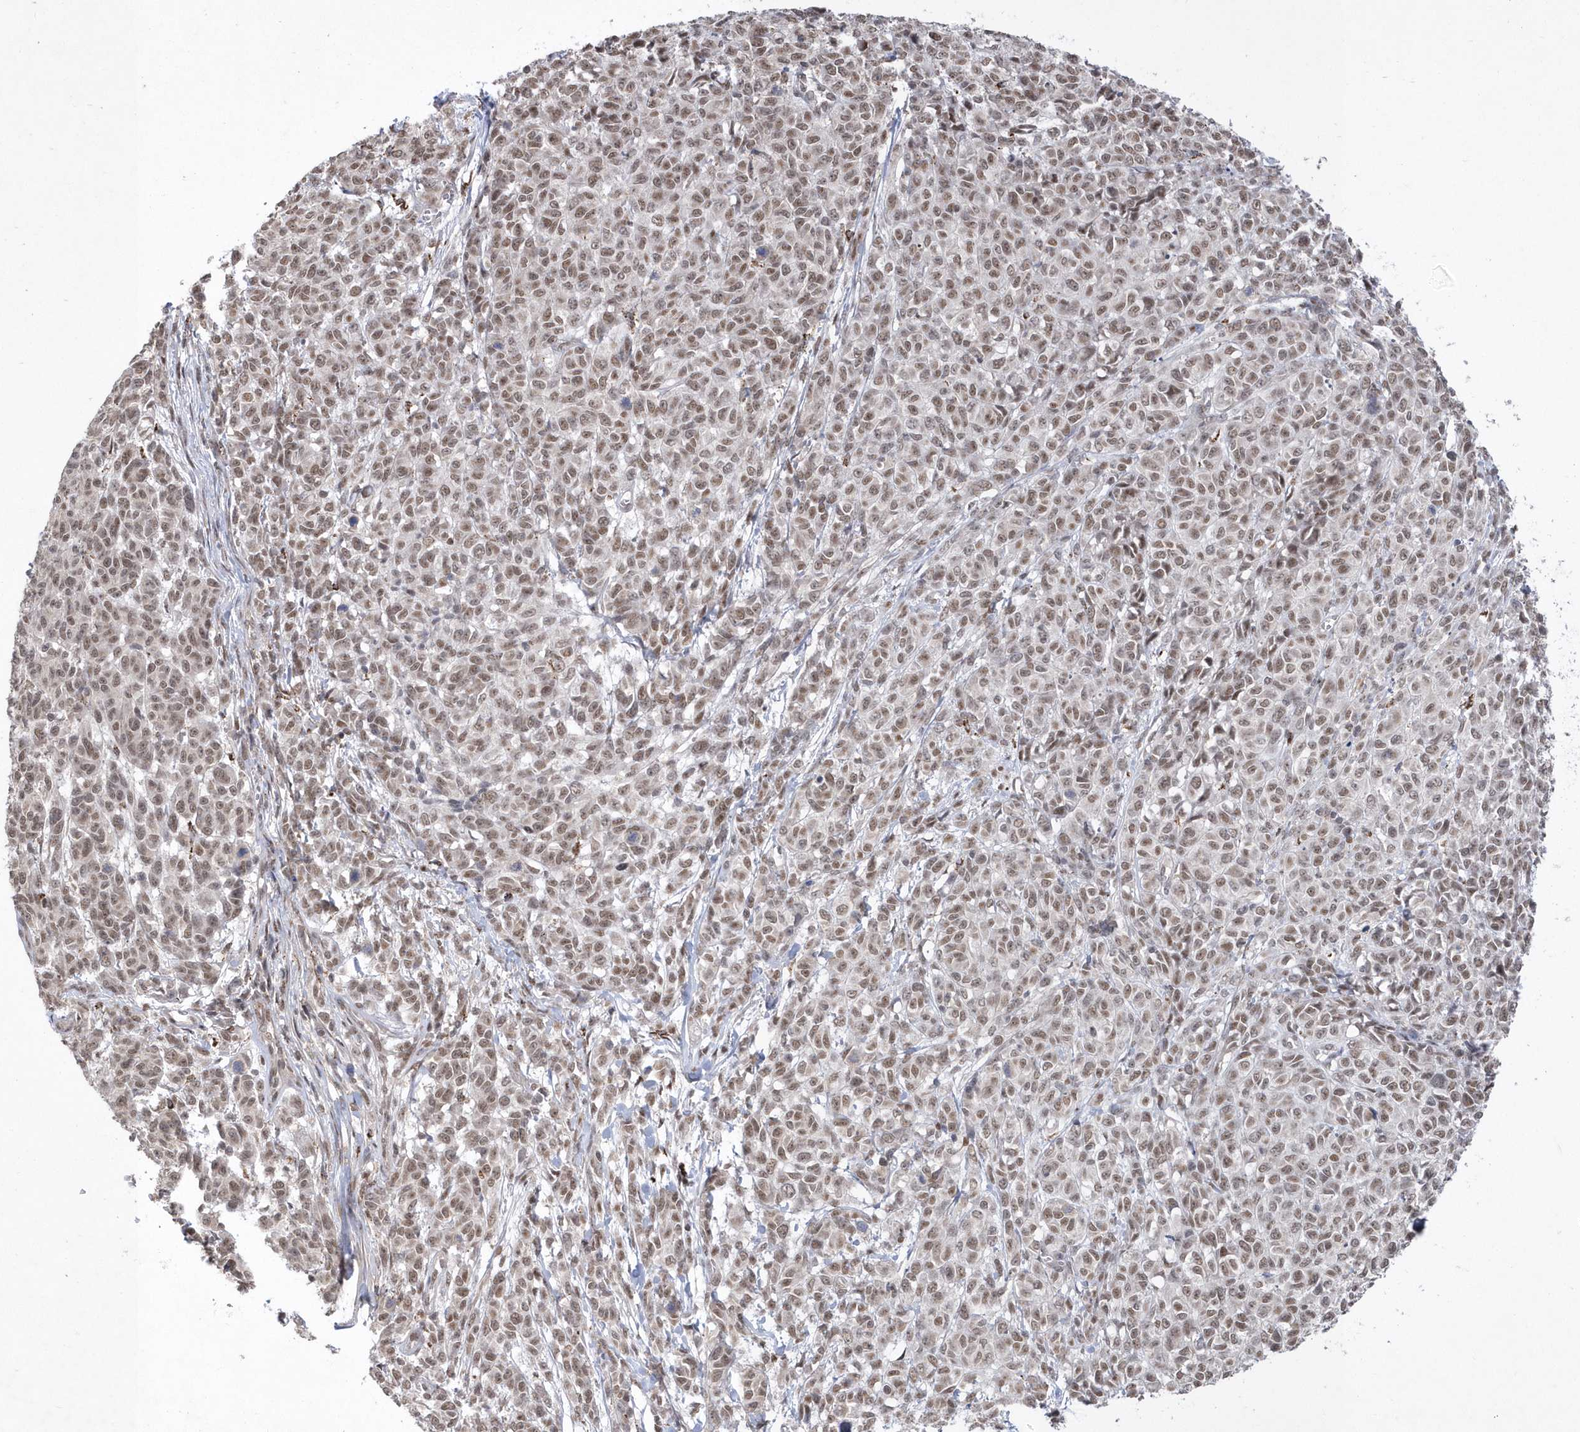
{"staining": {"intensity": "moderate", "quantity": ">75%", "location": "nuclear"}, "tissue": "melanoma", "cell_type": "Tumor cells", "image_type": "cancer", "snomed": [{"axis": "morphology", "description": "Malignant melanoma, NOS"}, {"axis": "topography", "description": "Skin"}], "caption": "Protein expression analysis of human malignant melanoma reveals moderate nuclear positivity in approximately >75% of tumor cells.", "gene": "BOD1L1", "patient": {"sex": "male", "age": 49}}